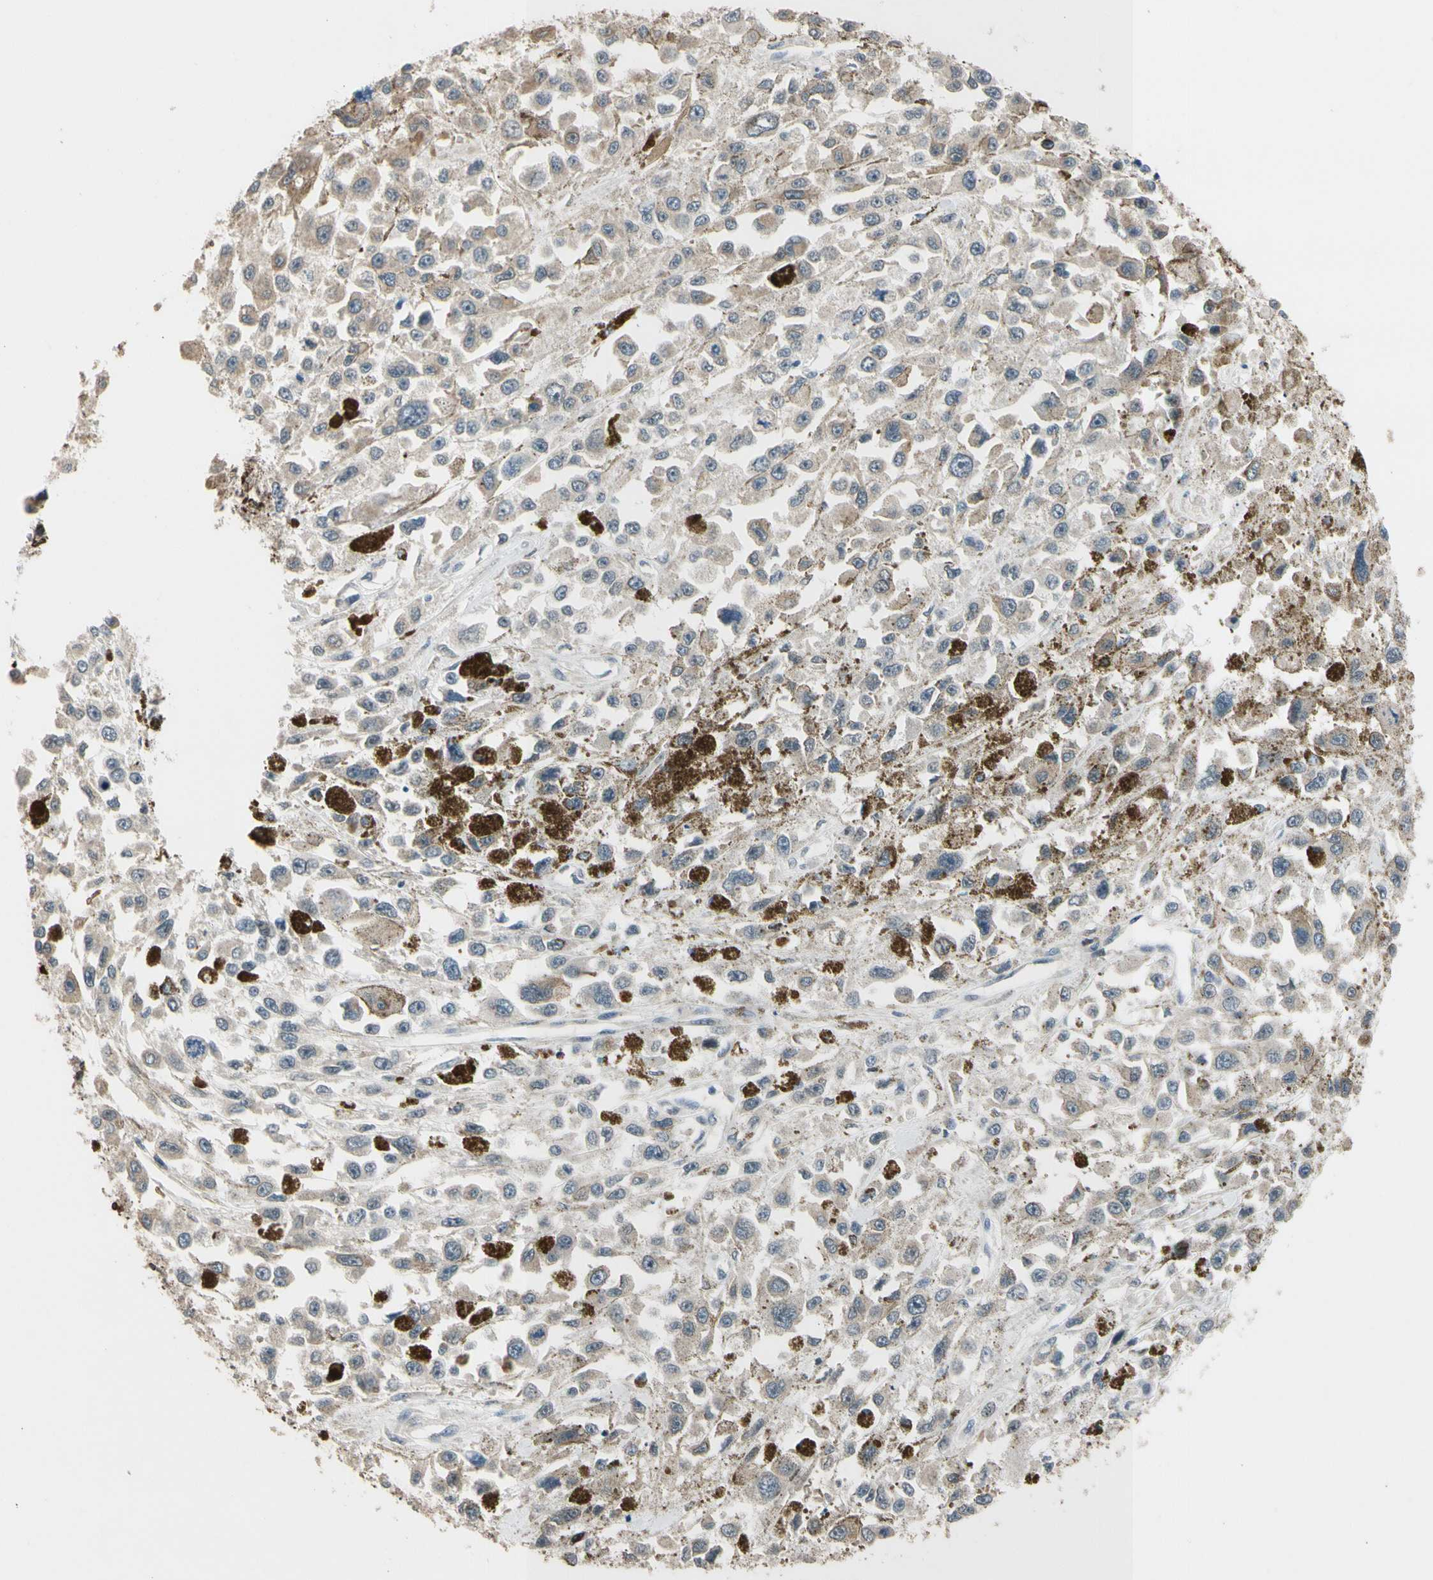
{"staining": {"intensity": "weak", "quantity": ">75%", "location": "cytoplasmic/membranous"}, "tissue": "melanoma", "cell_type": "Tumor cells", "image_type": "cancer", "snomed": [{"axis": "morphology", "description": "Malignant melanoma, Metastatic site"}, {"axis": "topography", "description": "Lymph node"}], "caption": "A brown stain labels weak cytoplasmic/membranous expression of a protein in human melanoma tumor cells.", "gene": "ZNF184", "patient": {"sex": "male", "age": 59}}